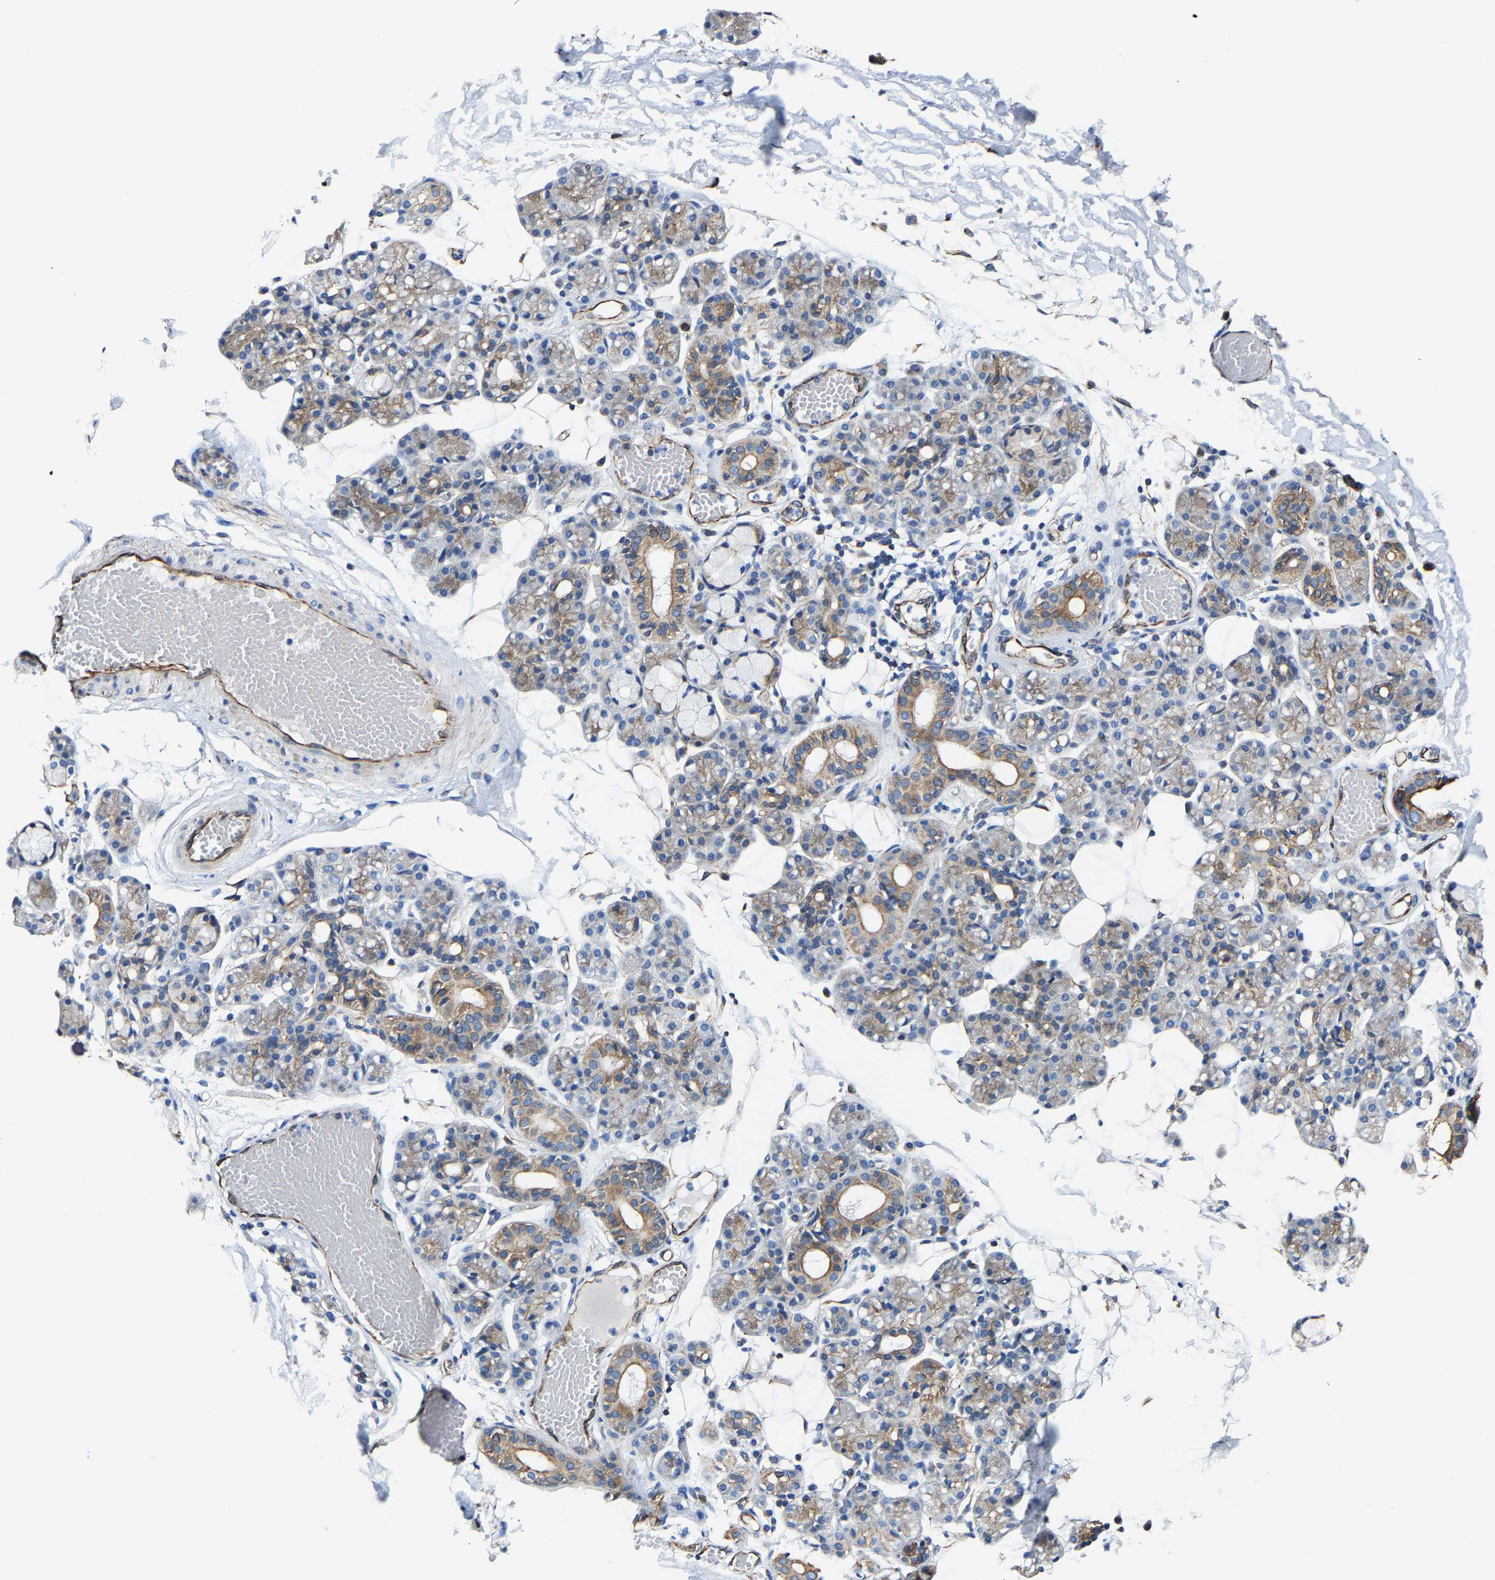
{"staining": {"intensity": "weak", "quantity": "25%-75%", "location": "cytoplasmic/membranous"}, "tissue": "salivary gland", "cell_type": "Glandular cells", "image_type": "normal", "snomed": [{"axis": "morphology", "description": "Normal tissue, NOS"}, {"axis": "topography", "description": "Salivary gland"}], "caption": "This micrograph shows immunohistochemistry (IHC) staining of normal human salivary gland, with low weak cytoplasmic/membranous expression in approximately 25%-75% of glandular cells.", "gene": "MMEL1", "patient": {"sex": "male", "age": 63}}